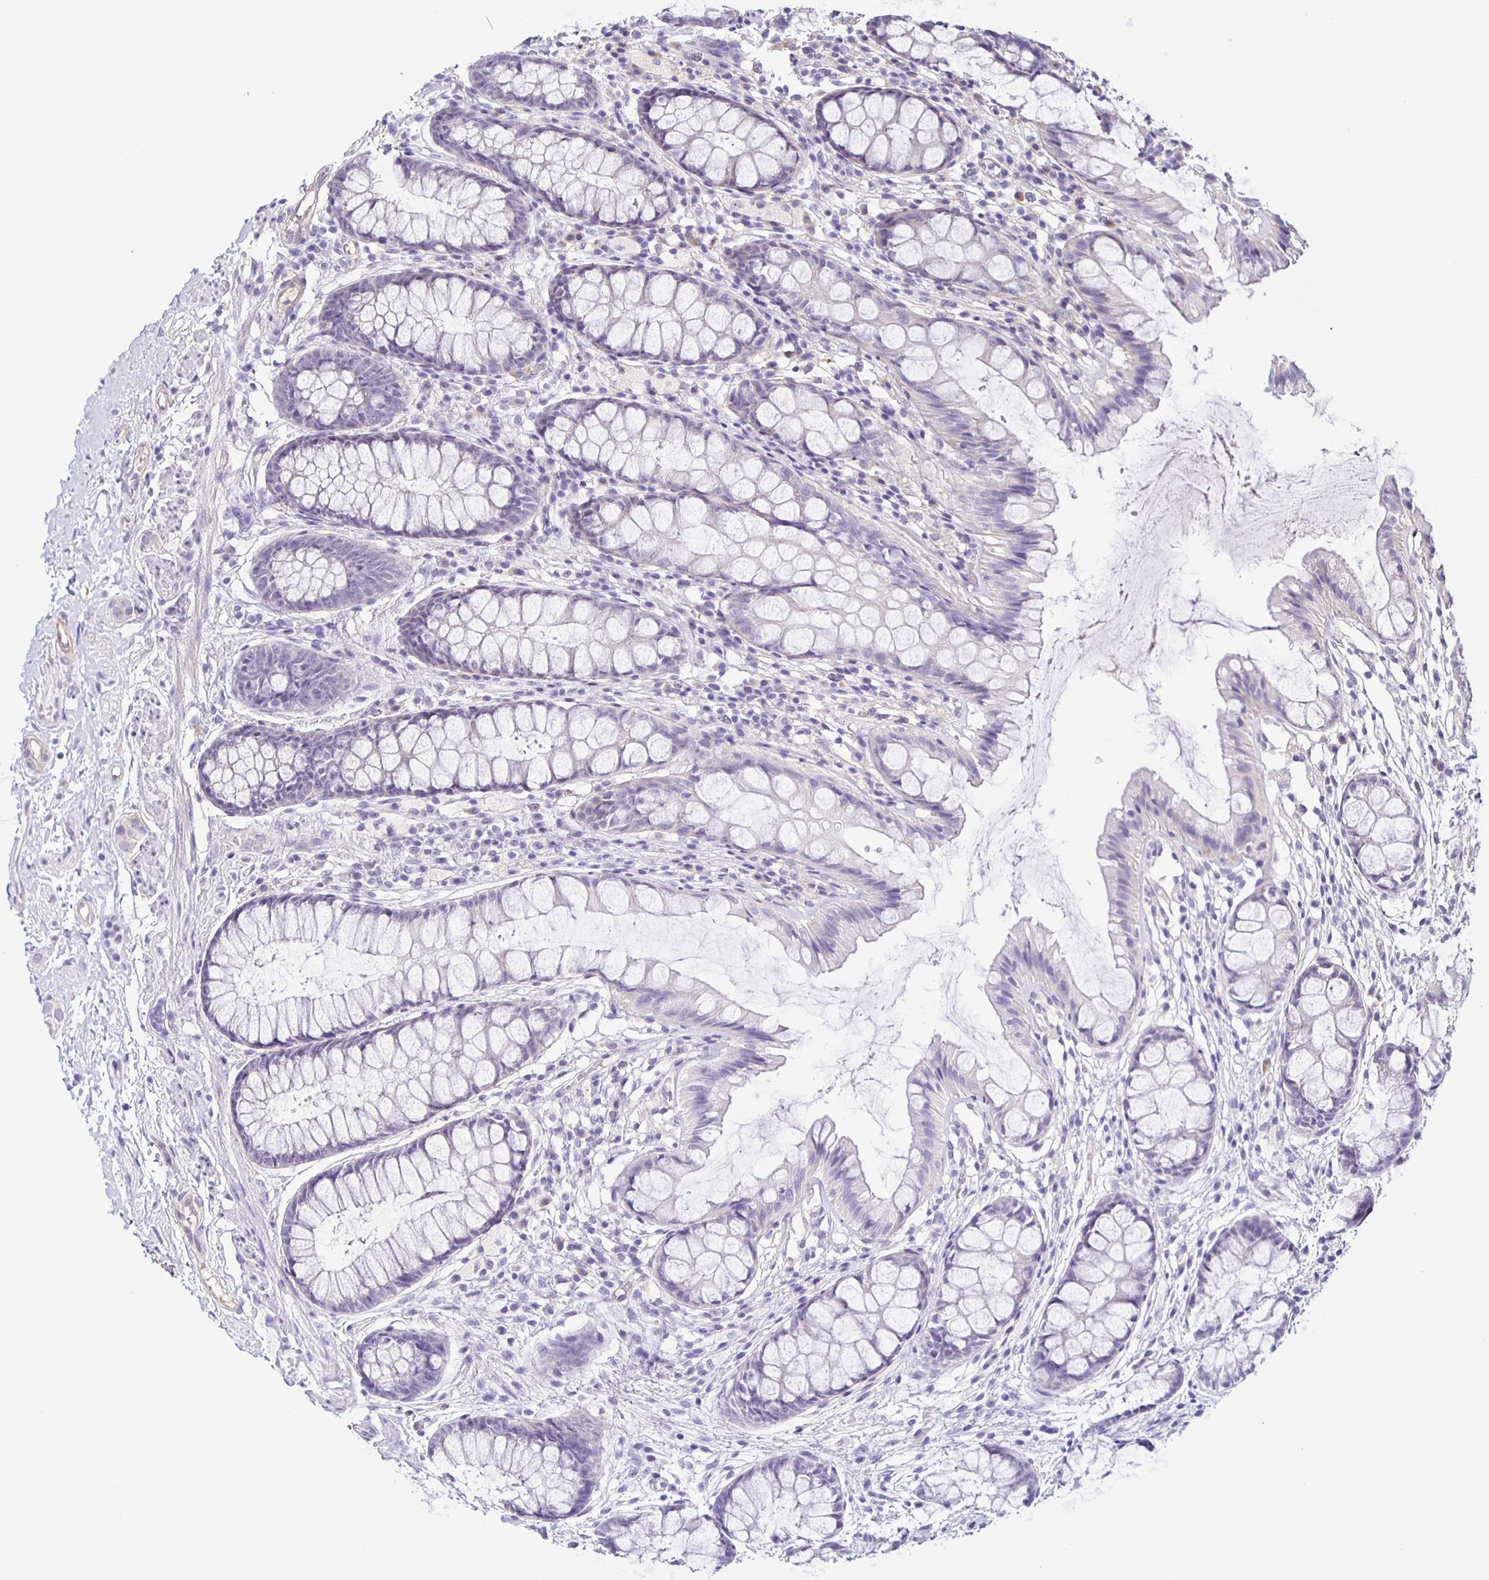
{"staining": {"intensity": "negative", "quantity": "none", "location": "none"}, "tissue": "rectum", "cell_type": "Glandular cells", "image_type": "normal", "snomed": [{"axis": "morphology", "description": "Normal tissue, NOS"}, {"axis": "topography", "description": "Rectum"}], "caption": "This is an IHC micrograph of benign human rectum. There is no staining in glandular cells.", "gene": "BOLL", "patient": {"sex": "female", "age": 62}}